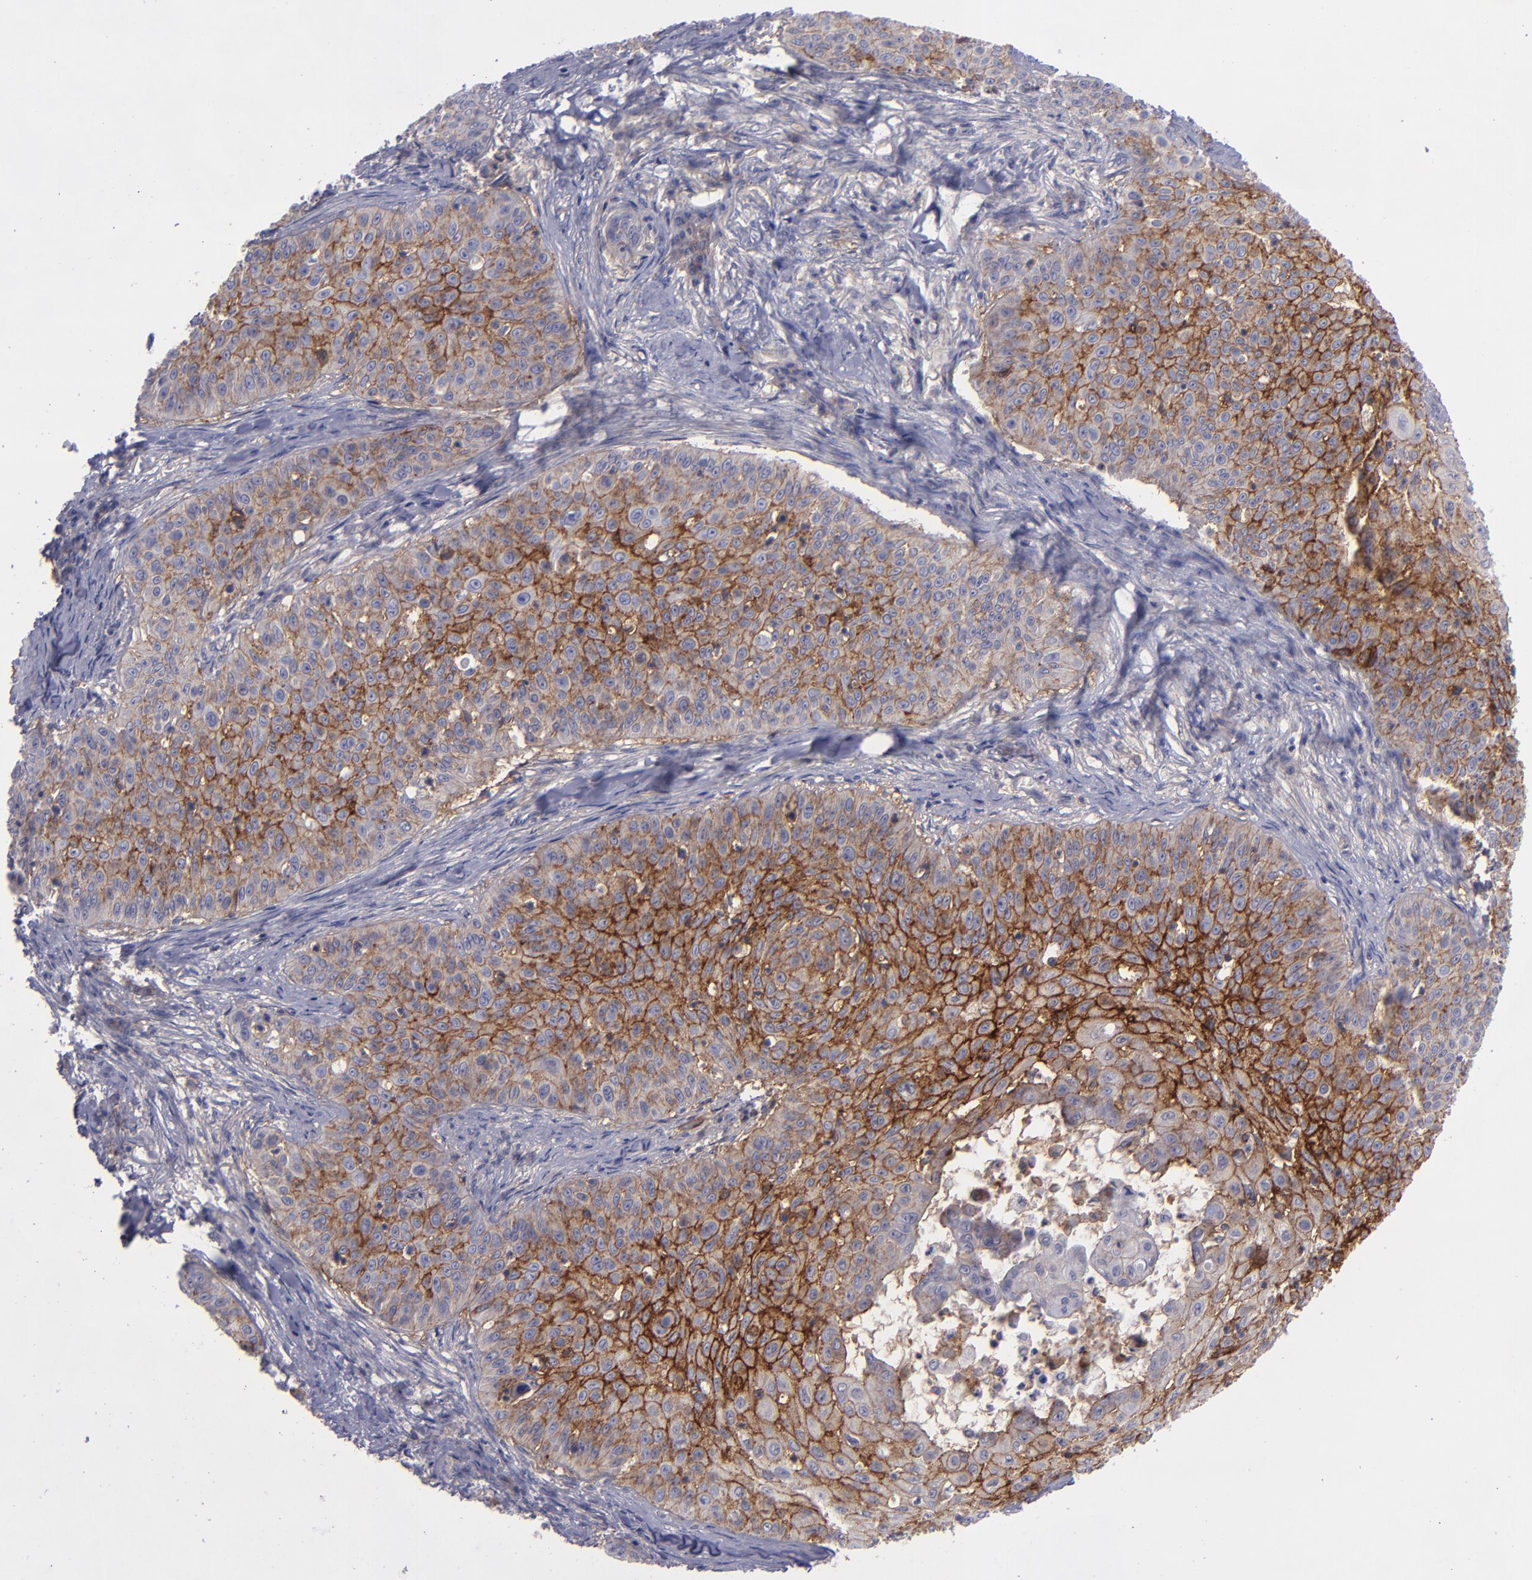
{"staining": {"intensity": "moderate", "quantity": "25%-75%", "location": "cytoplasmic/membranous"}, "tissue": "skin cancer", "cell_type": "Tumor cells", "image_type": "cancer", "snomed": [{"axis": "morphology", "description": "Squamous cell carcinoma, NOS"}, {"axis": "topography", "description": "Skin"}], "caption": "DAB immunohistochemical staining of skin squamous cell carcinoma exhibits moderate cytoplasmic/membranous protein positivity in approximately 25%-75% of tumor cells.", "gene": "BSG", "patient": {"sex": "male", "age": 82}}